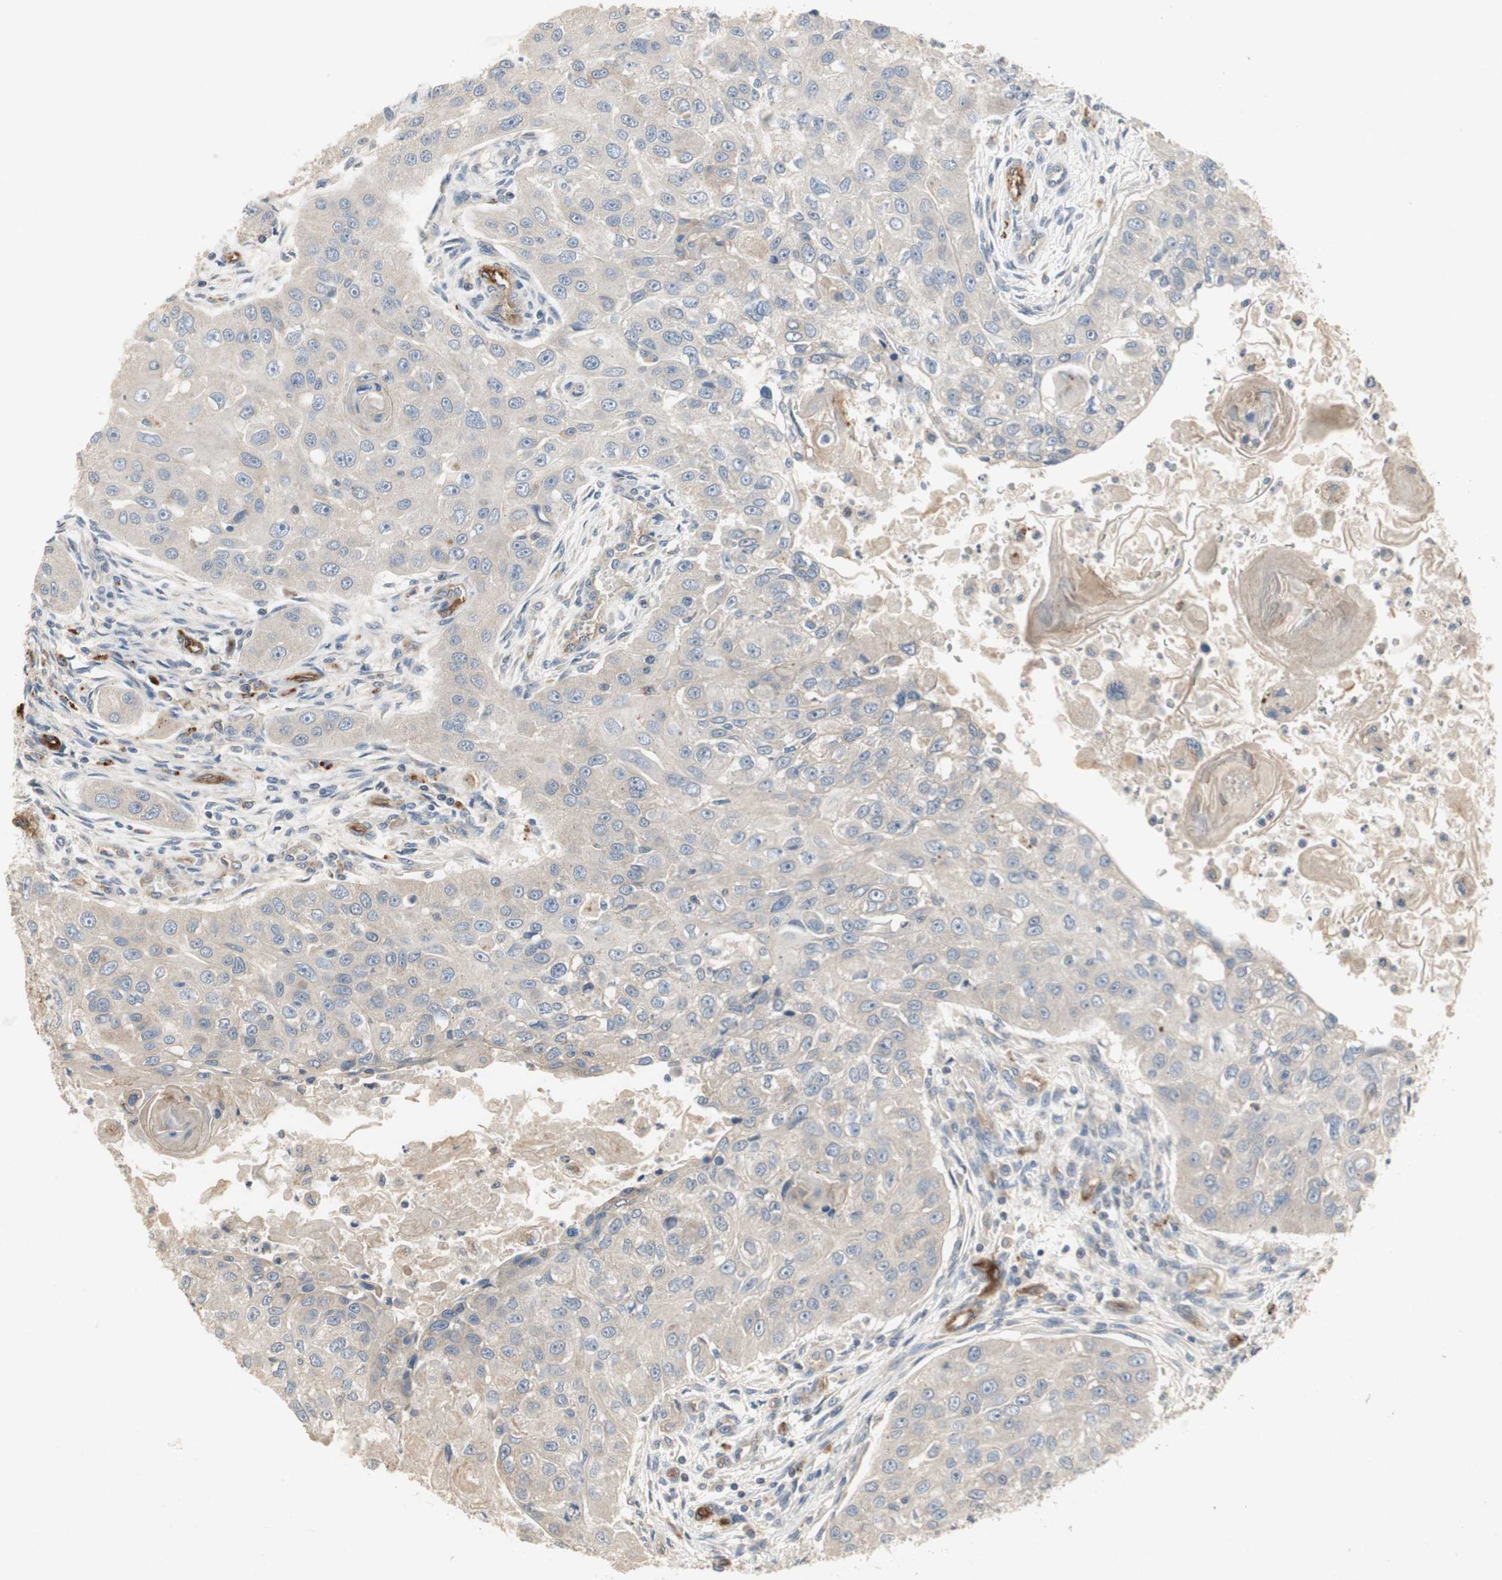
{"staining": {"intensity": "negative", "quantity": "none", "location": "none"}, "tissue": "head and neck cancer", "cell_type": "Tumor cells", "image_type": "cancer", "snomed": [{"axis": "morphology", "description": "Normal tissue, NOS"}, {"axis": "morphology", "description": "Squamous cell carcinoma, NOS"}, {"axis": "topography", "description": "Skeletal muscle"}, {"axis": "topography", "description": "Head-Neck"}], "caption": "Tumor cells show no significant protein positivity in head and neck cancer.", "gene": "ALPL", "patient": {"sex": "male", "age": 51}}